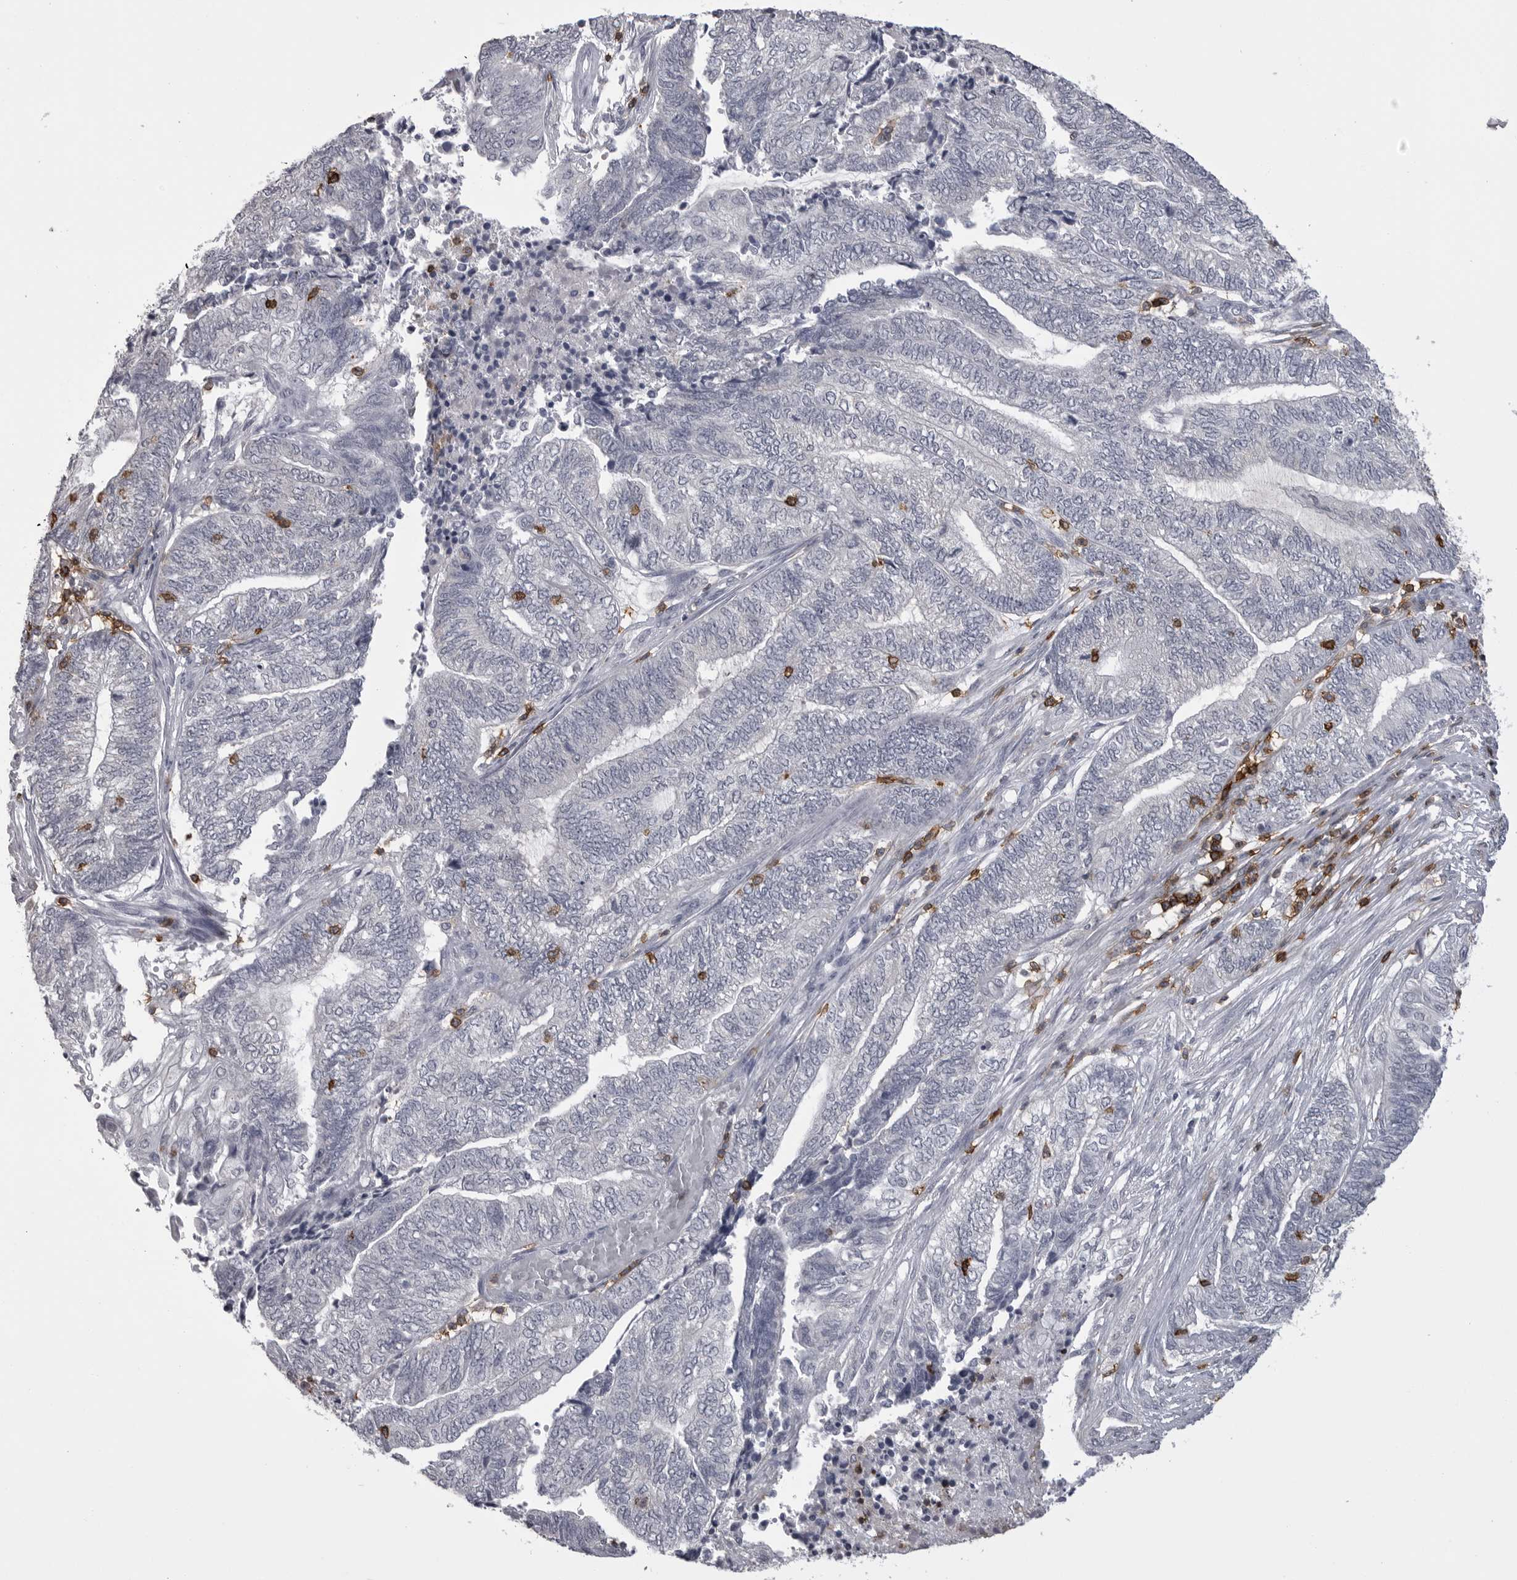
{"staining": {"intensity": "negative", "quantity": "none", "location": "none"}, "tissue": "endometrial cancer", "cell_type": "Tumor cells", "image_type": "cancer", "snomed": [{"axis": "morphology", "description": "Adenocarcinoma, NOS"}, {"axis": "topography", "description": "Uterus"}, {"axis": "topography", "description": "Endometrium"}], "caption": "There is no significant positivity in tumor cells of endometrial cancer.", "gene": "ITGAL", "patient": {"sex": "female", "age": 70}}